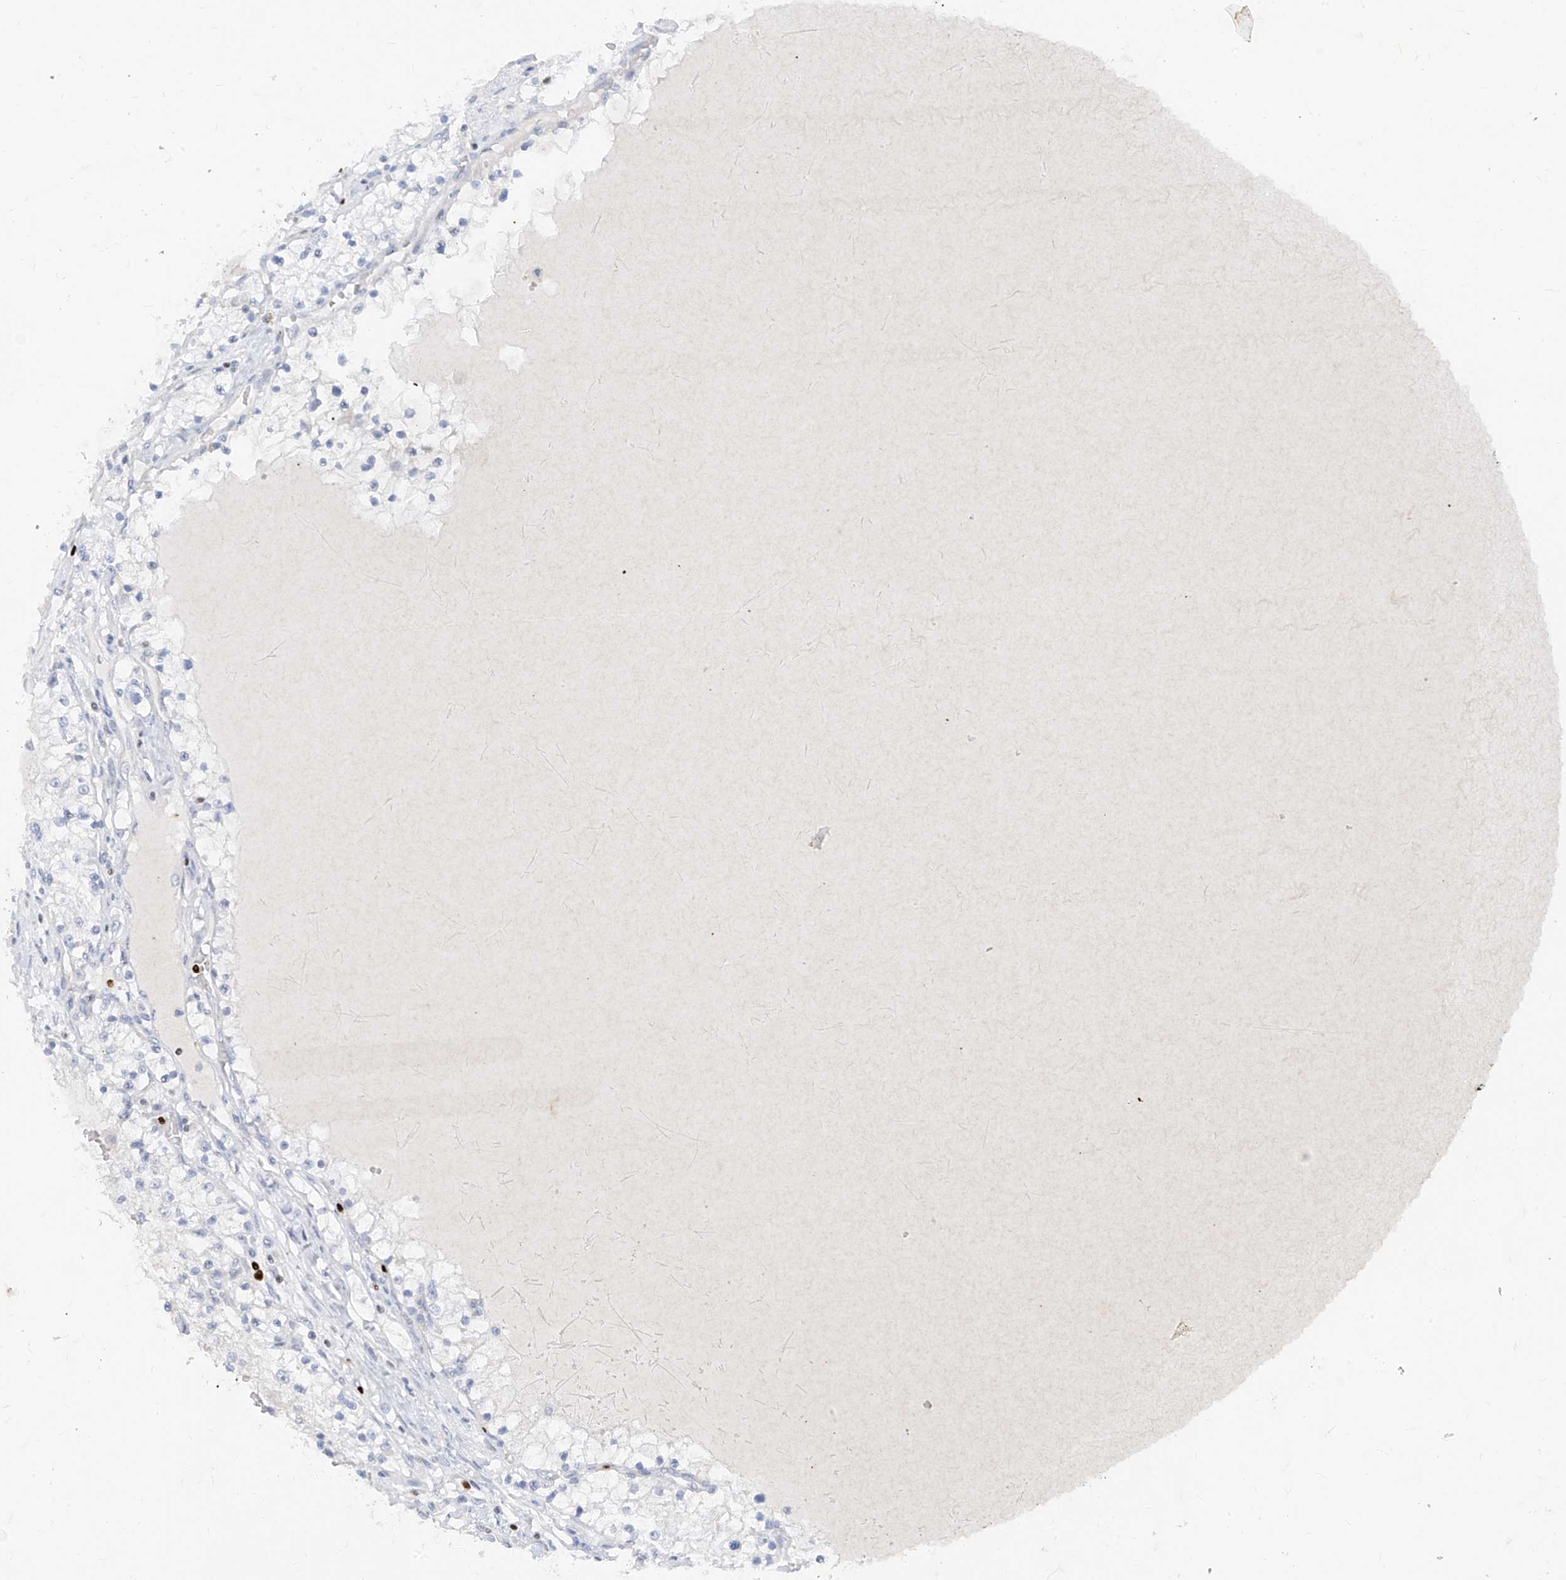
{"staining": {"intensity": "negative", "quantity": "none", "location": "none"}, "tissue": "renal cancer", "cell_type": "Tumor cells", "image_type": "cancer", "snomed": [{"axis": "morphology", "description": "Normal tissue, NOS"}, {"axis": "morphology", "description": "Adenocarcinoma, NOS"}, {"axis": "topography", "description": "Kidney"}], "caption": "A high-resolution image shows immunohistochemistry staining of renal adenocarcinoma, which shows no significant staining in tumor cells.", "gene": "TBX21", "patient": {"sex": "male", "age": 68}}